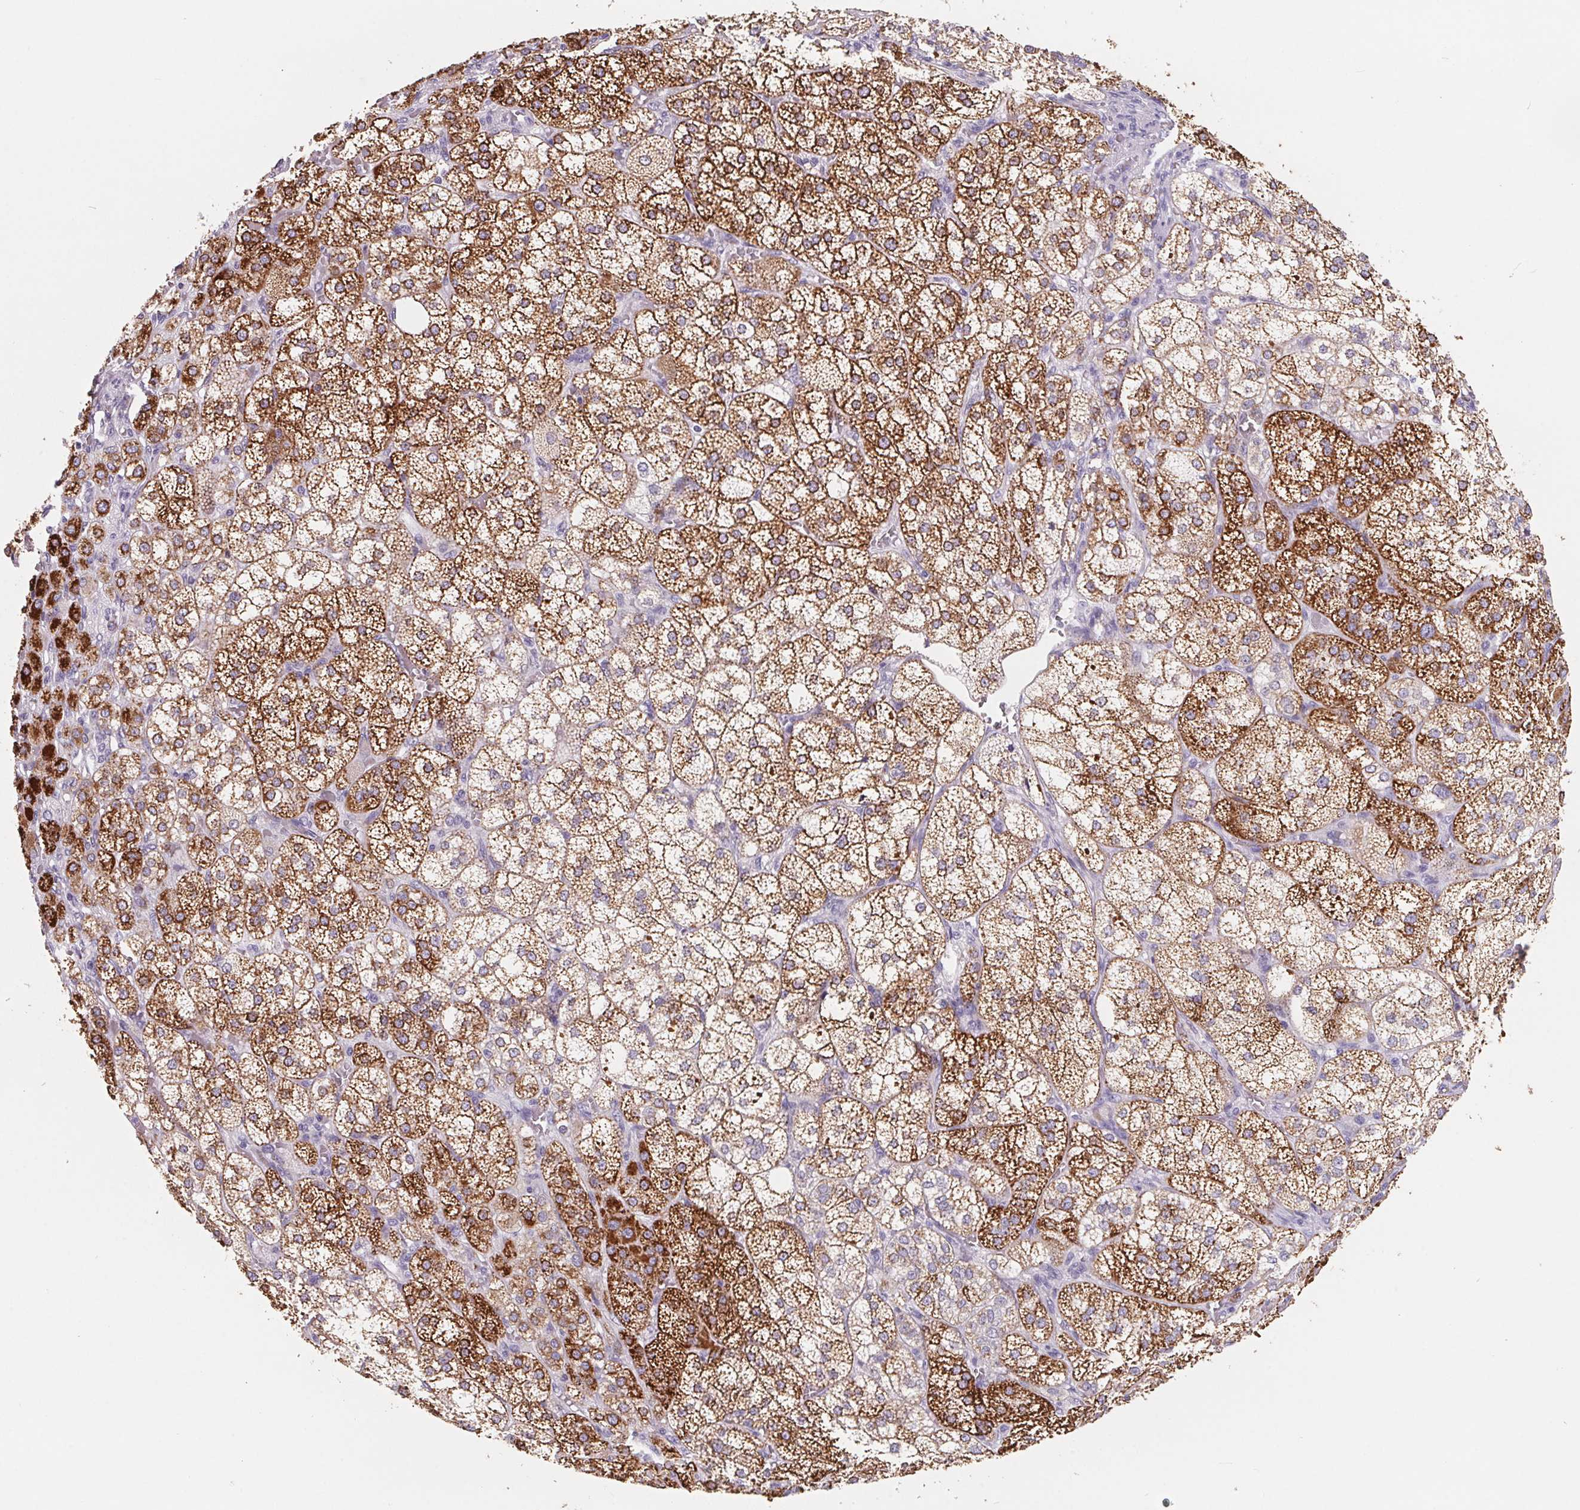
{"staining": {"intensity": "strong", "quantity": ">75%", "location": "cytoplasmic/membranous"}, "tissue": "adrenal gland", "cell_type": "Glandular cells", "image_type": "normal", "snomed": [{"axis": "morphology", "description": "Normal tissue, NOS"}, {"axis": "topography", "description": "Adrenal gland"}], "caption": "Protein expression analysis of normal adrenal gland reveals strong cytoplasmic/membranous positivity in approximately >75% of glandular cells.", "gene": "FDX1", "patient": {"sex": "female", "age": 60}}